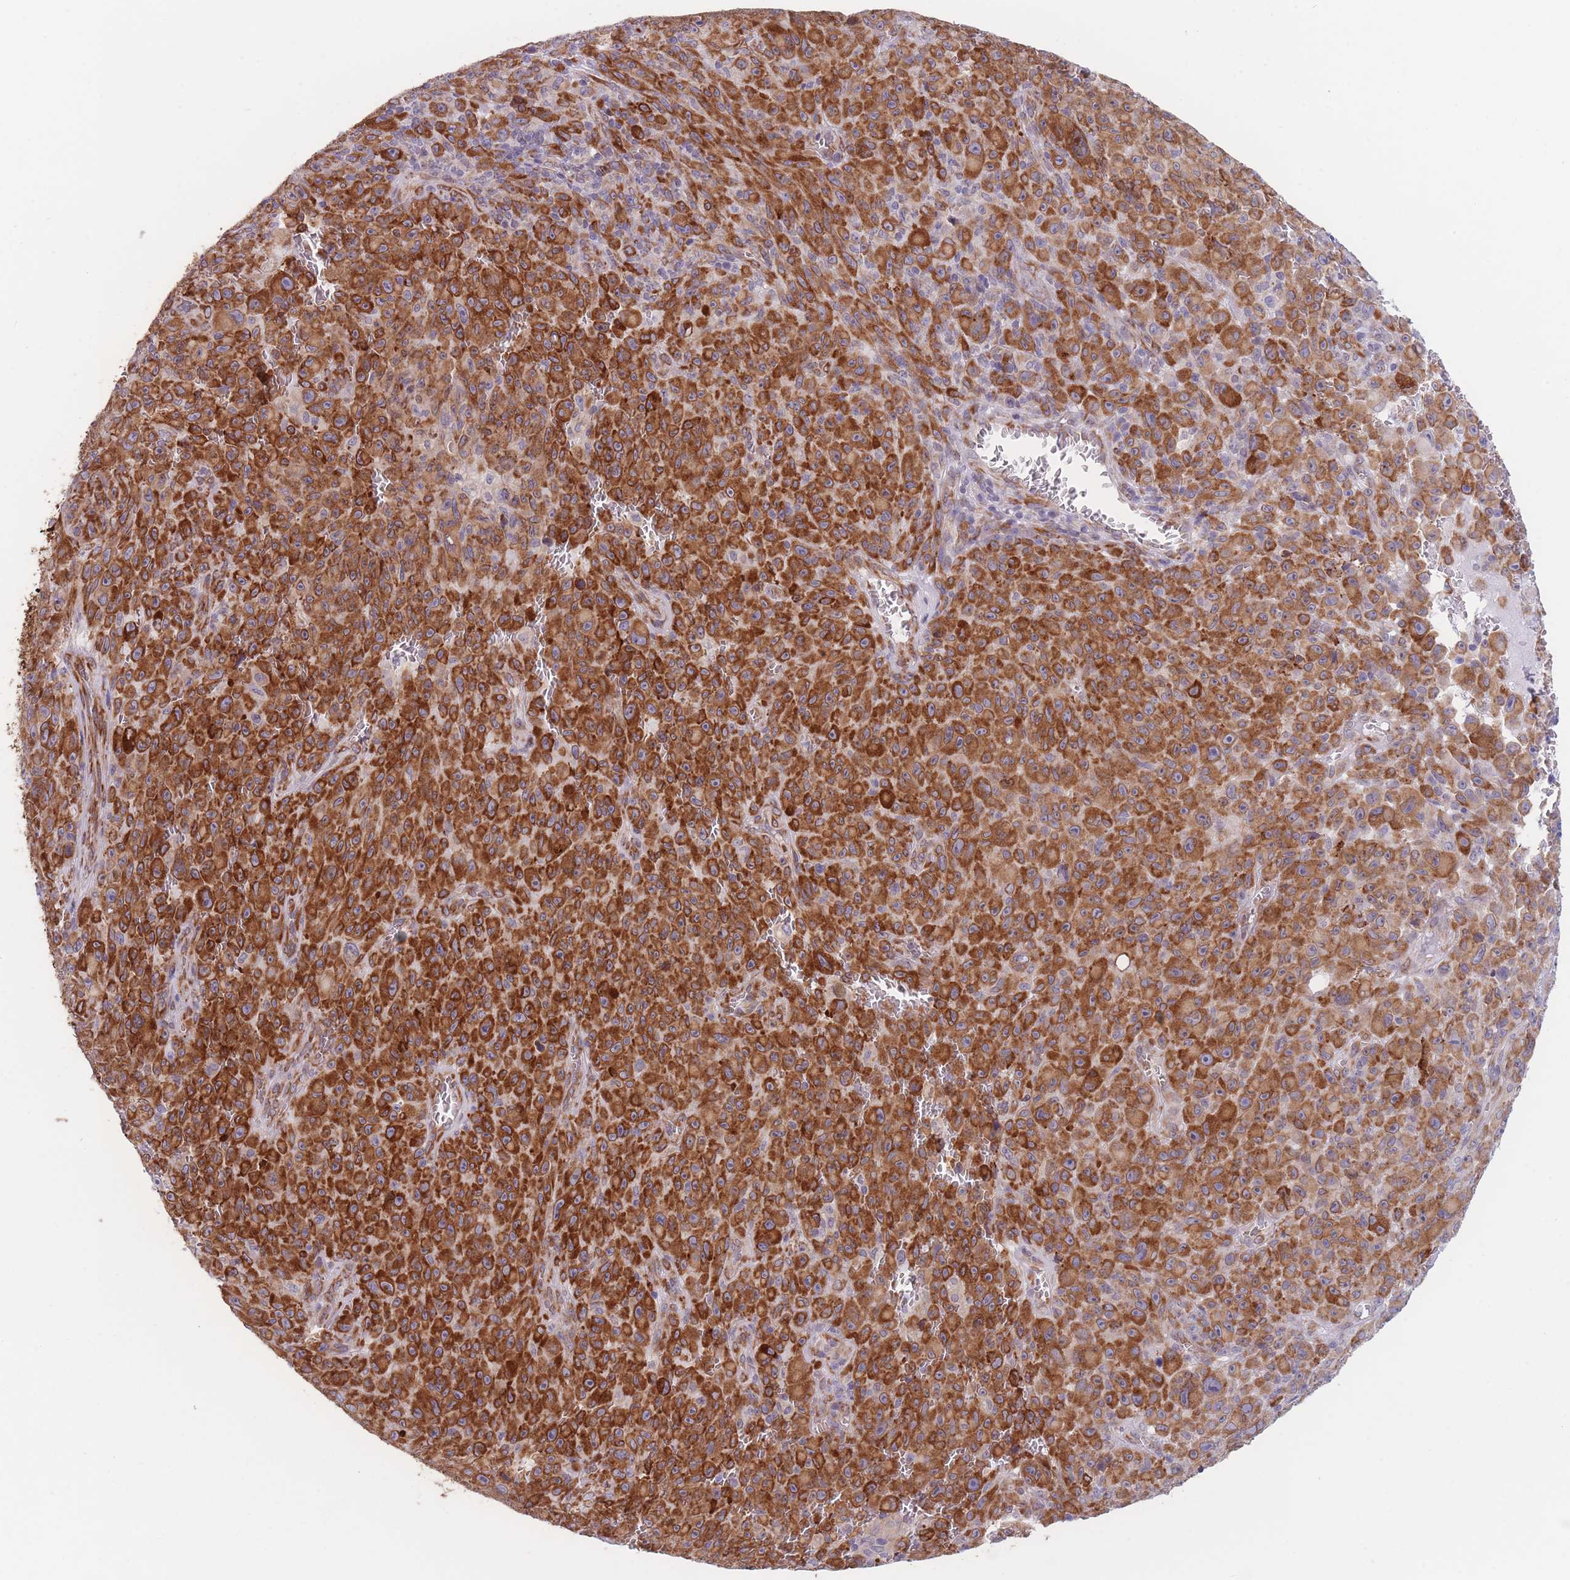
{"staining": {"intensity": "strong", "quantity": ">75%", "location": "cytoplasmic/membranous"}, "tissue": "melanoma", "cell_type": "Tumor cells", "image_type": "cancer", "snomed": [{"axis": "morphology", "description": "Malignant melanoma, NOS"}, {"axis": "topography", "description": "Skin"}], "caption": "DAB (3,3'-diaminobenzidine) immunohistochemical staining of malignant melanoma reveals strong cytoplasmic/membranous protein positivity in approximately >75% of tumor cells.", "gene": "AK9", "patient": {"sex": "female", "age": 82}}